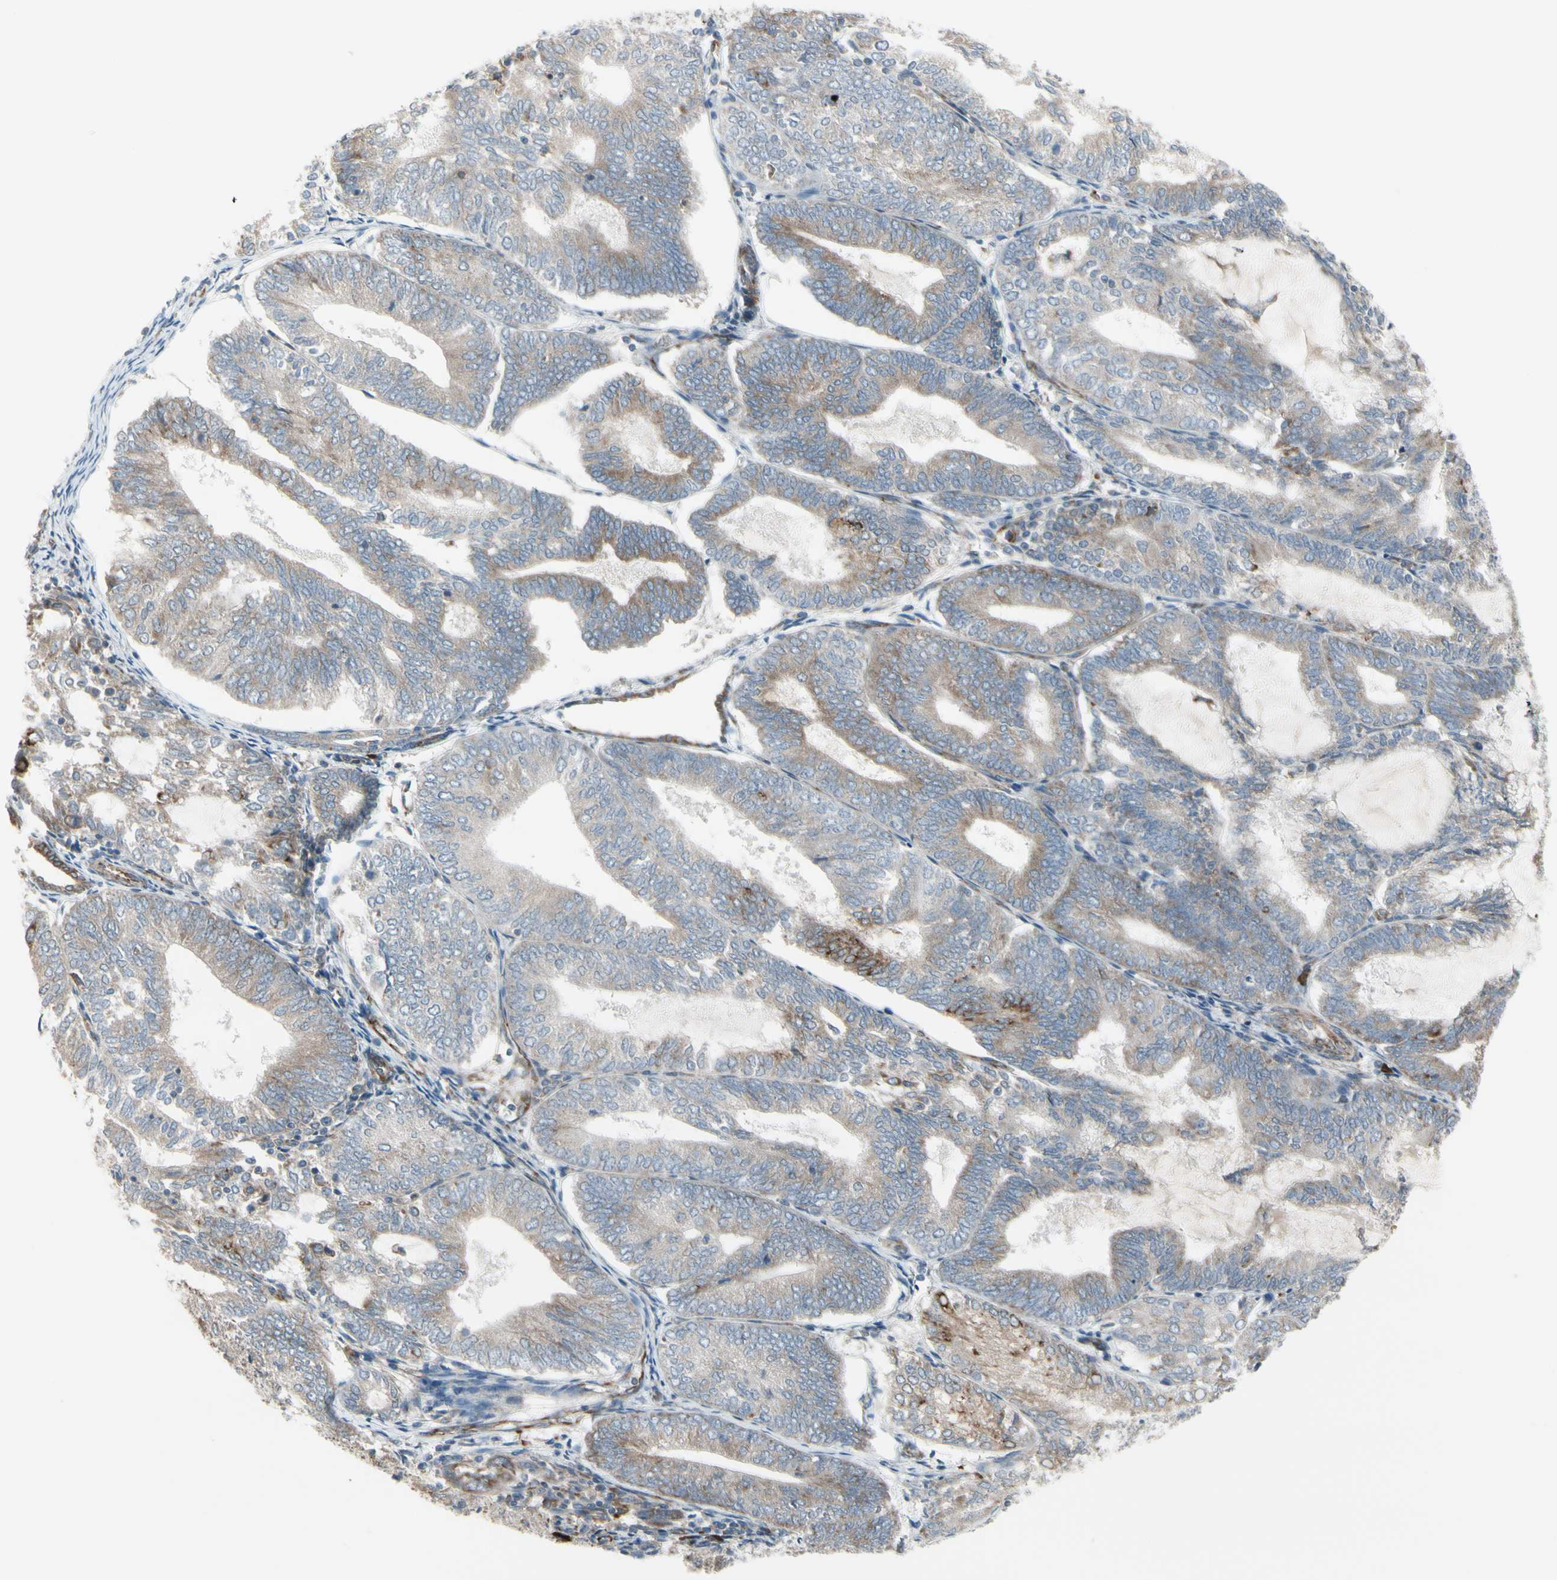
{"staining": {"intensity": "weak", "quantity": ">75%", "location": "cytoplasmic/membranous"}, "tissue": "endometrial cancer", "cell_type": "Tumor cells", "image_type": "cancer", "snomed": [{"axis": "morphology", "description": "Adenocarcinoma, NOS"}, {"axis": "topography", "description": "Endometrium"}], "caption": "Immunohistochemical staining of endometrial adenocarcinoma shows weak cytoplasmic/membranous protein expression in about >75% of tumor cells.", "gene": "FNDC3A", "patient": {"sex": "female", "age": 81}}